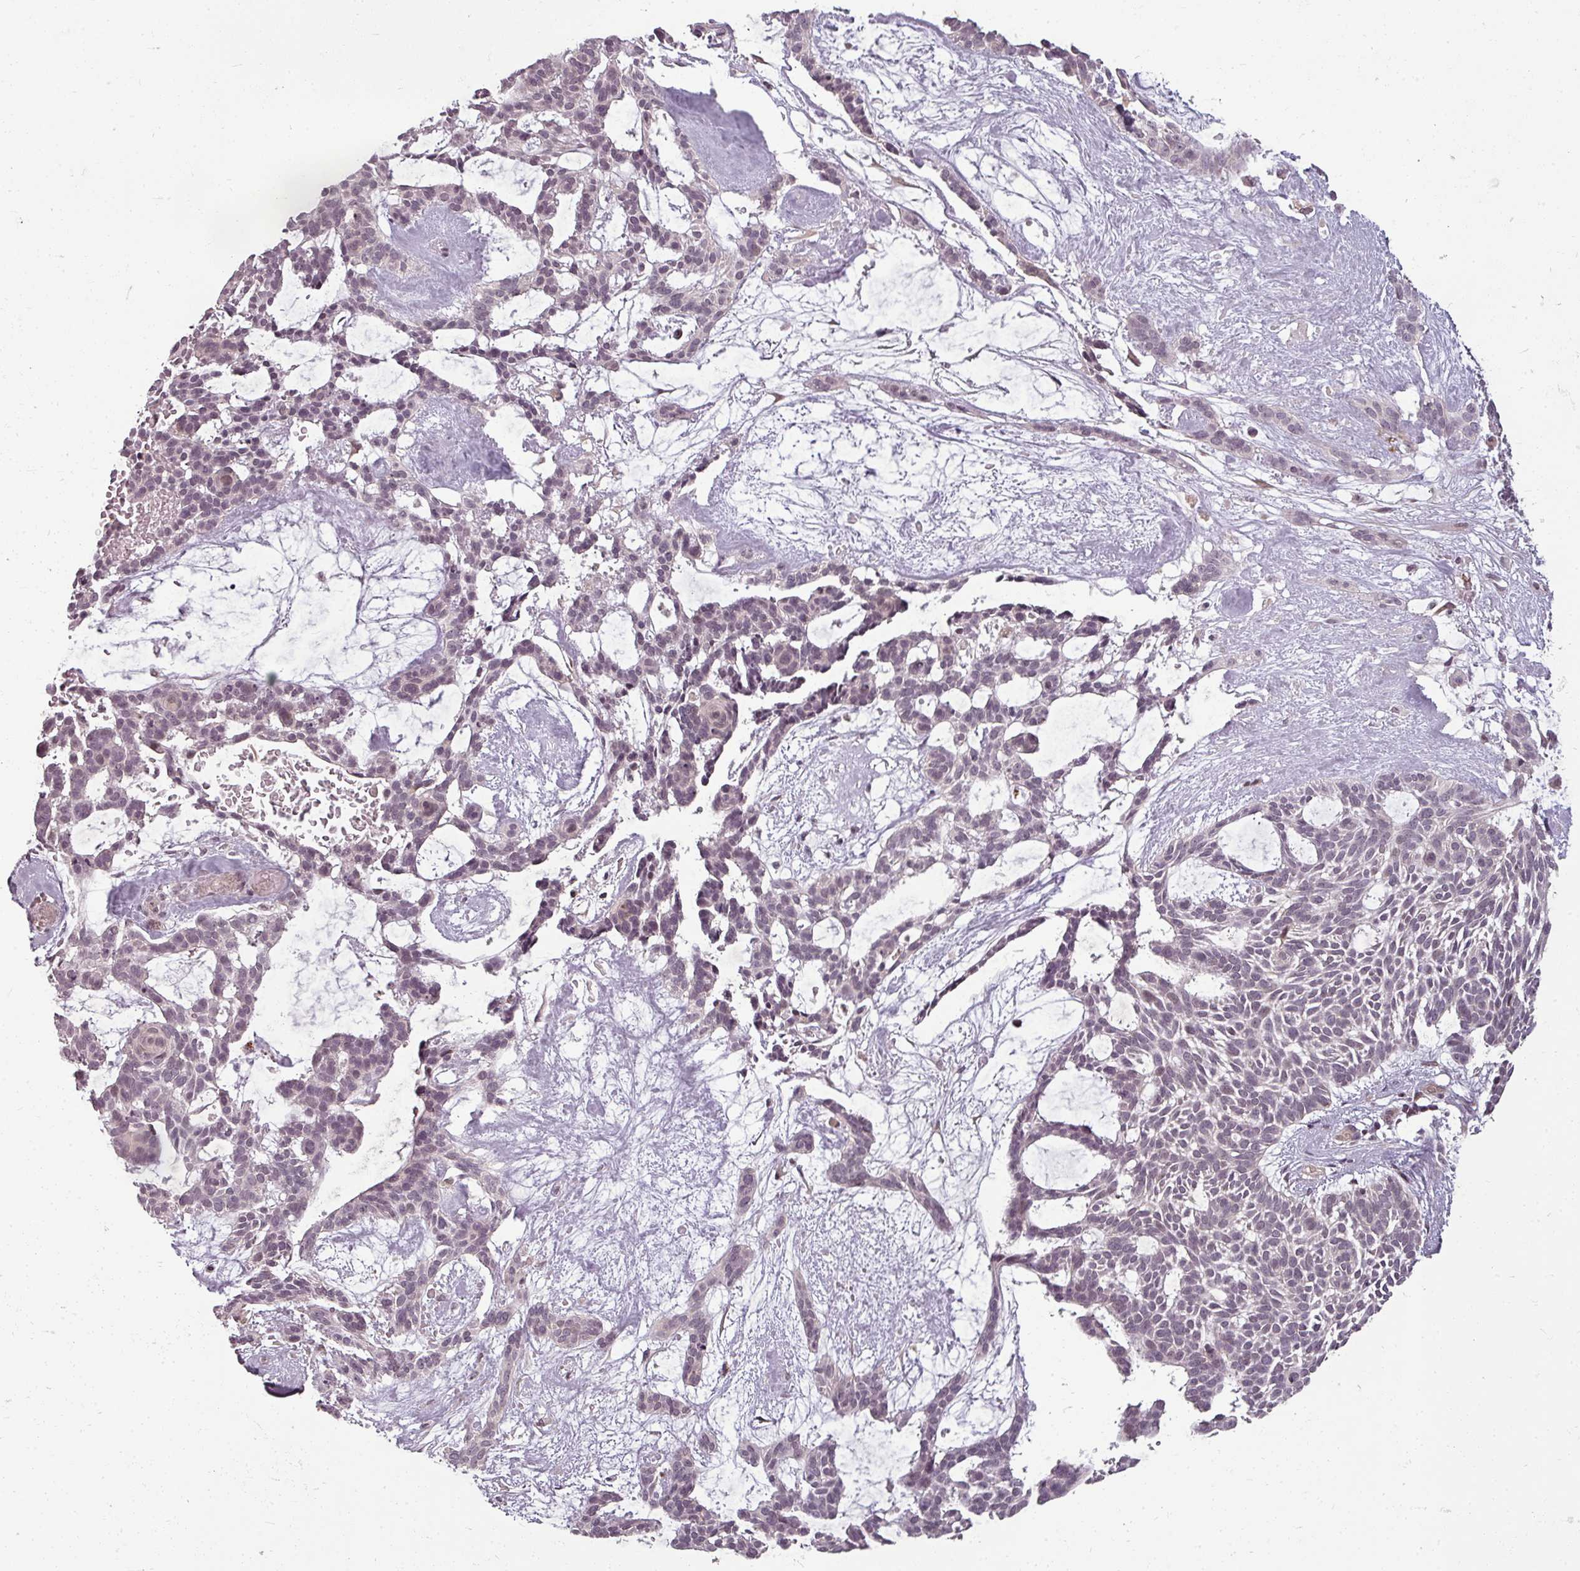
{"staining": {"intensity": "negative", "quantity": "none", "location": "none"}, "tissue": "skin cancer", "cell_type": "Tumor cells", "image_type": "cancer", "snomed": [{"axis": "morphology", "description": "Basal cell carcinoma"}, {"axis": "topography", "description": "Skin"}], "caption": "Immunohistochemistry (IHC) micrograph of human skin cancer stained for a protein (brown), which shows no staining in tumor cells.", "gene": "CLIC1", "patient": {"sex": "male", "age": 61}}